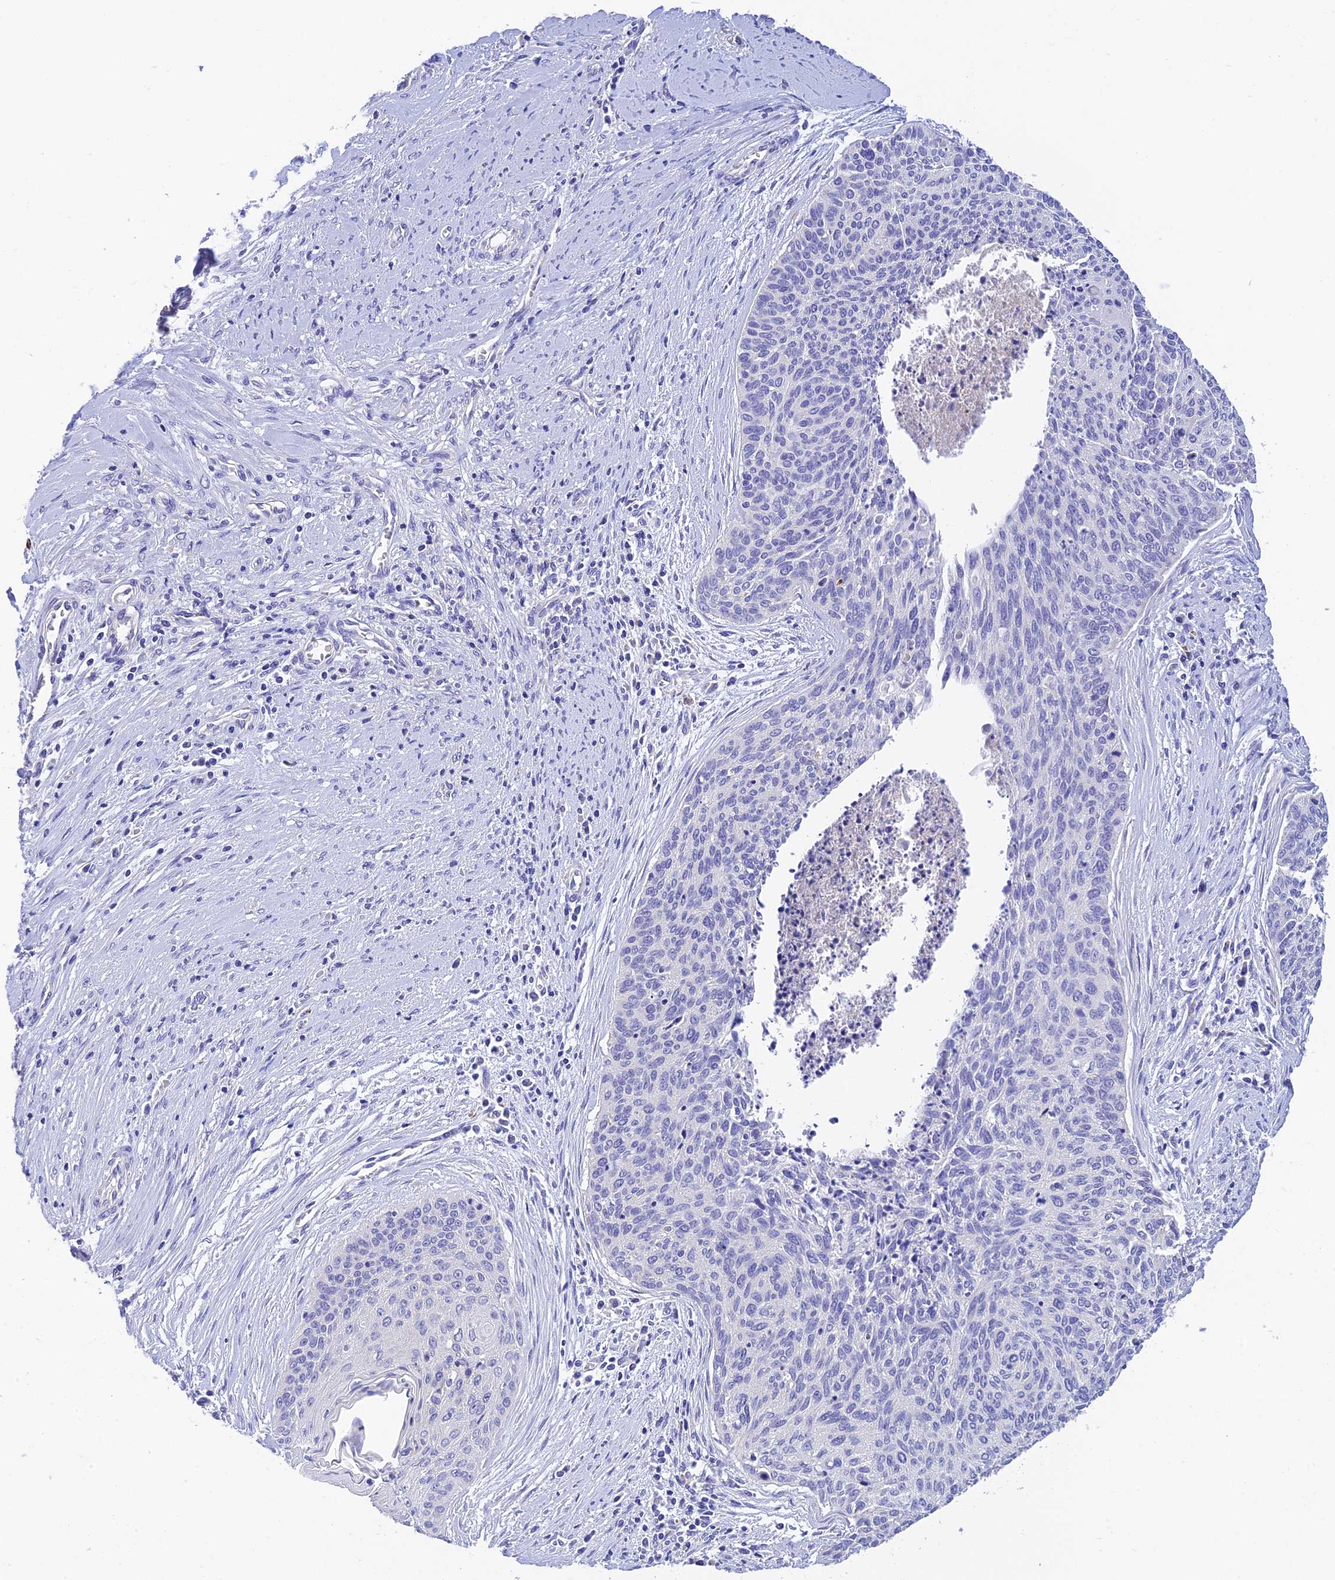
{"staining": {"intensity": "negative", "quantity": "none", "location": "none"}, "tissue": "cervical cancer", "cell_type": "Tumor cells", "image_type": "cancer", "snomed": [{"axis": "morphology", "description": "Squamous cell carcinoma, NOS"}, {"axis": "topography", "description": "Cervix"}], "caption": "The photomicrograph reveals no staining of tumor cells in cervical cancer (squamous cell carcinoma). (DAB immunohistochemistry, high magnification).", "gene": "MS4A5", "patient": {"sex": "female", "age": 55}}